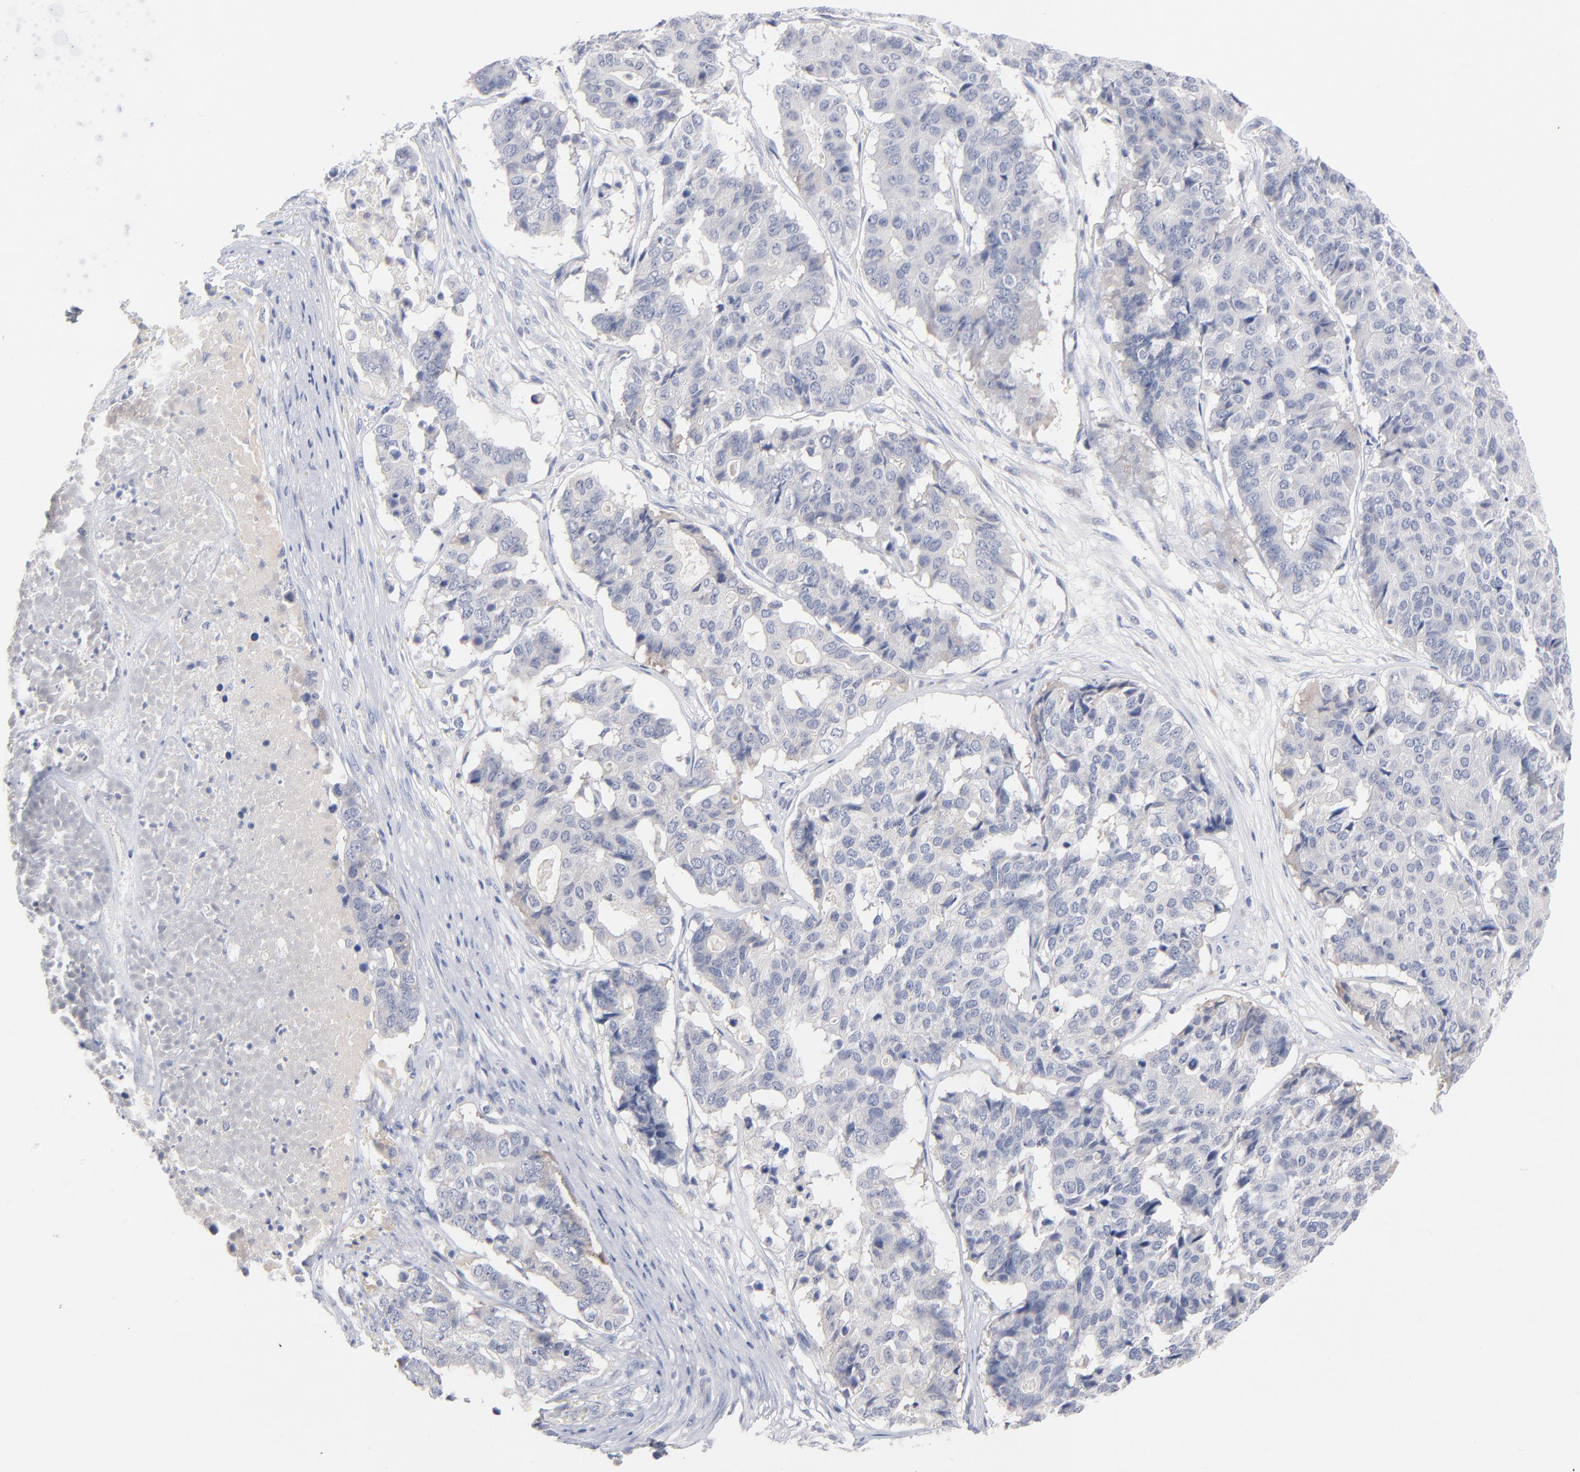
{"staining": {"intensity": "negative", "quantity": "none", "location": "none"}, "tissue": "pancreatic cancer", "cell_type": "Tumor cells", "image_type": "cancer", "snomed": [{"axis": "morphology", "description": "Adenocarcinoma, NOS"}, {"axis": "topography", "description": "Pancreas"}], "caption": "An immunohistochemistry (IHC) micrograph of pancreatic adenocarcinoma is shown. There is no staining in tumor cells of pancreatic adenocarcinoma.", "gene": "F12", "patient": {"sex": "male", "age": 50}}